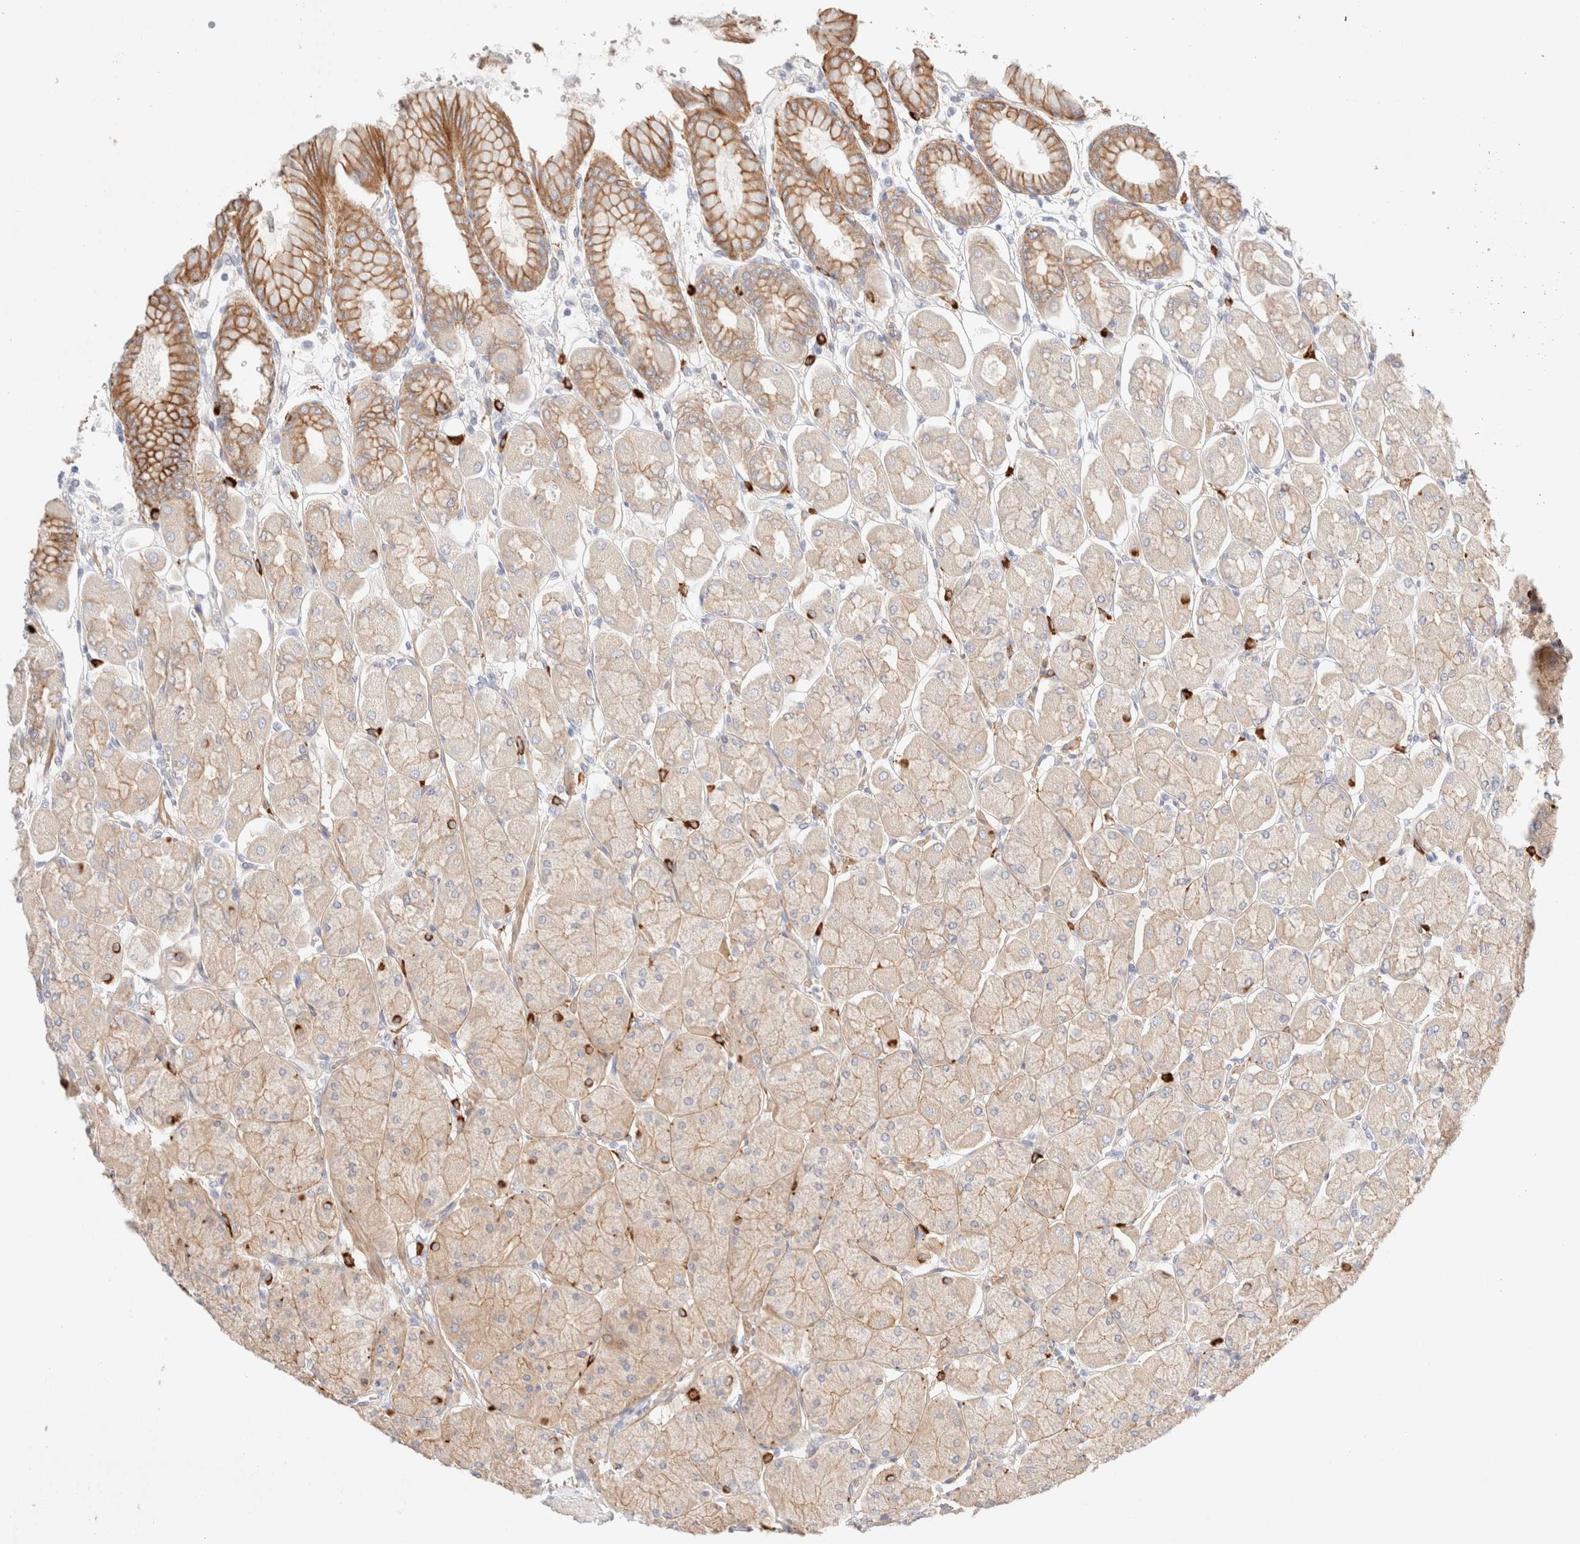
{"staining": {"intensity": "strong", "quantity": "25%-75%", "location": "cytoplasmic/membranous"}, "tissue": "stomach", "cell_type": "Glandular cells", "image_type": "normal", "snomed": [{"axis": "morphology", "description": "Normal tissue, NOS"}, {"axis": "topography", "description": "Stomach, upper"}], "caption": "A brown stain labels strong cytoplasmic/membranous staining of a protein in glandular cells of benign stomach. The staining was performed using DAB (3,3'-diaminobenzidine), with brown indicating positive protein expression. Nuclei are stained blue with hematoxylin.", "gene": "NIBAN2", "patient": {"sex": "female", "age": 56}}